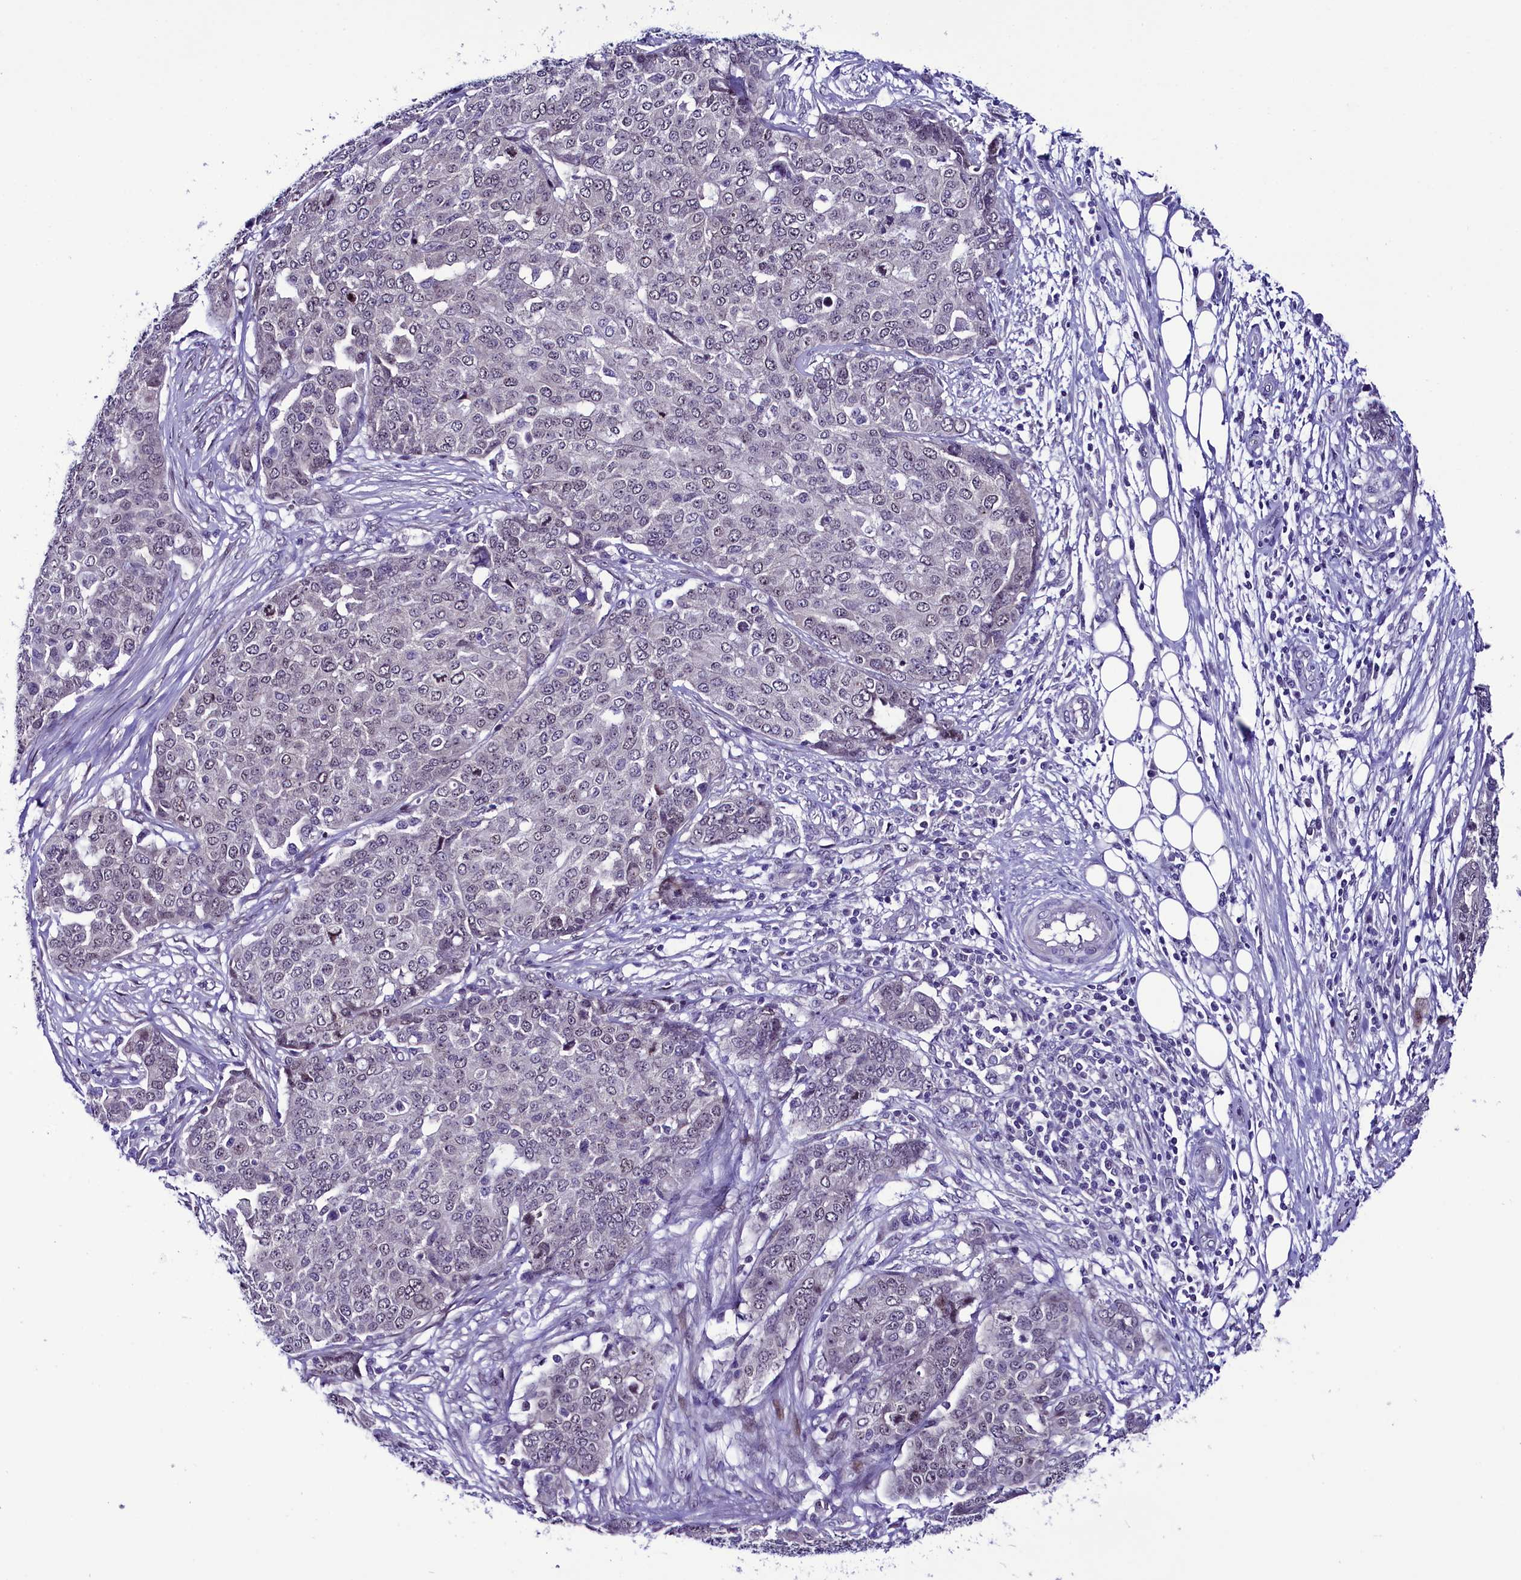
{"staining": {"intensity": "negative", "quantity": "none", "location": "none"}, "tissue": "ovarian cancer", "cell_type": "Tumor cells", "image_type": "cancer", "snomed": [{"axis": "morphology", "description": "Cystadenocarcinoma, serous, NOS"}, {"axis": "topography", "description": "Soft tissue"}, {"axis": "topography", "description": "Ovary"}], "caption": "IHC image of serous cystadenocarcinoma (ovarian) stained for a protein (brown), which displays no expression in tumor cells.", "gene": "CCDC106", "patient": {"sex": "female", "age": 57}}